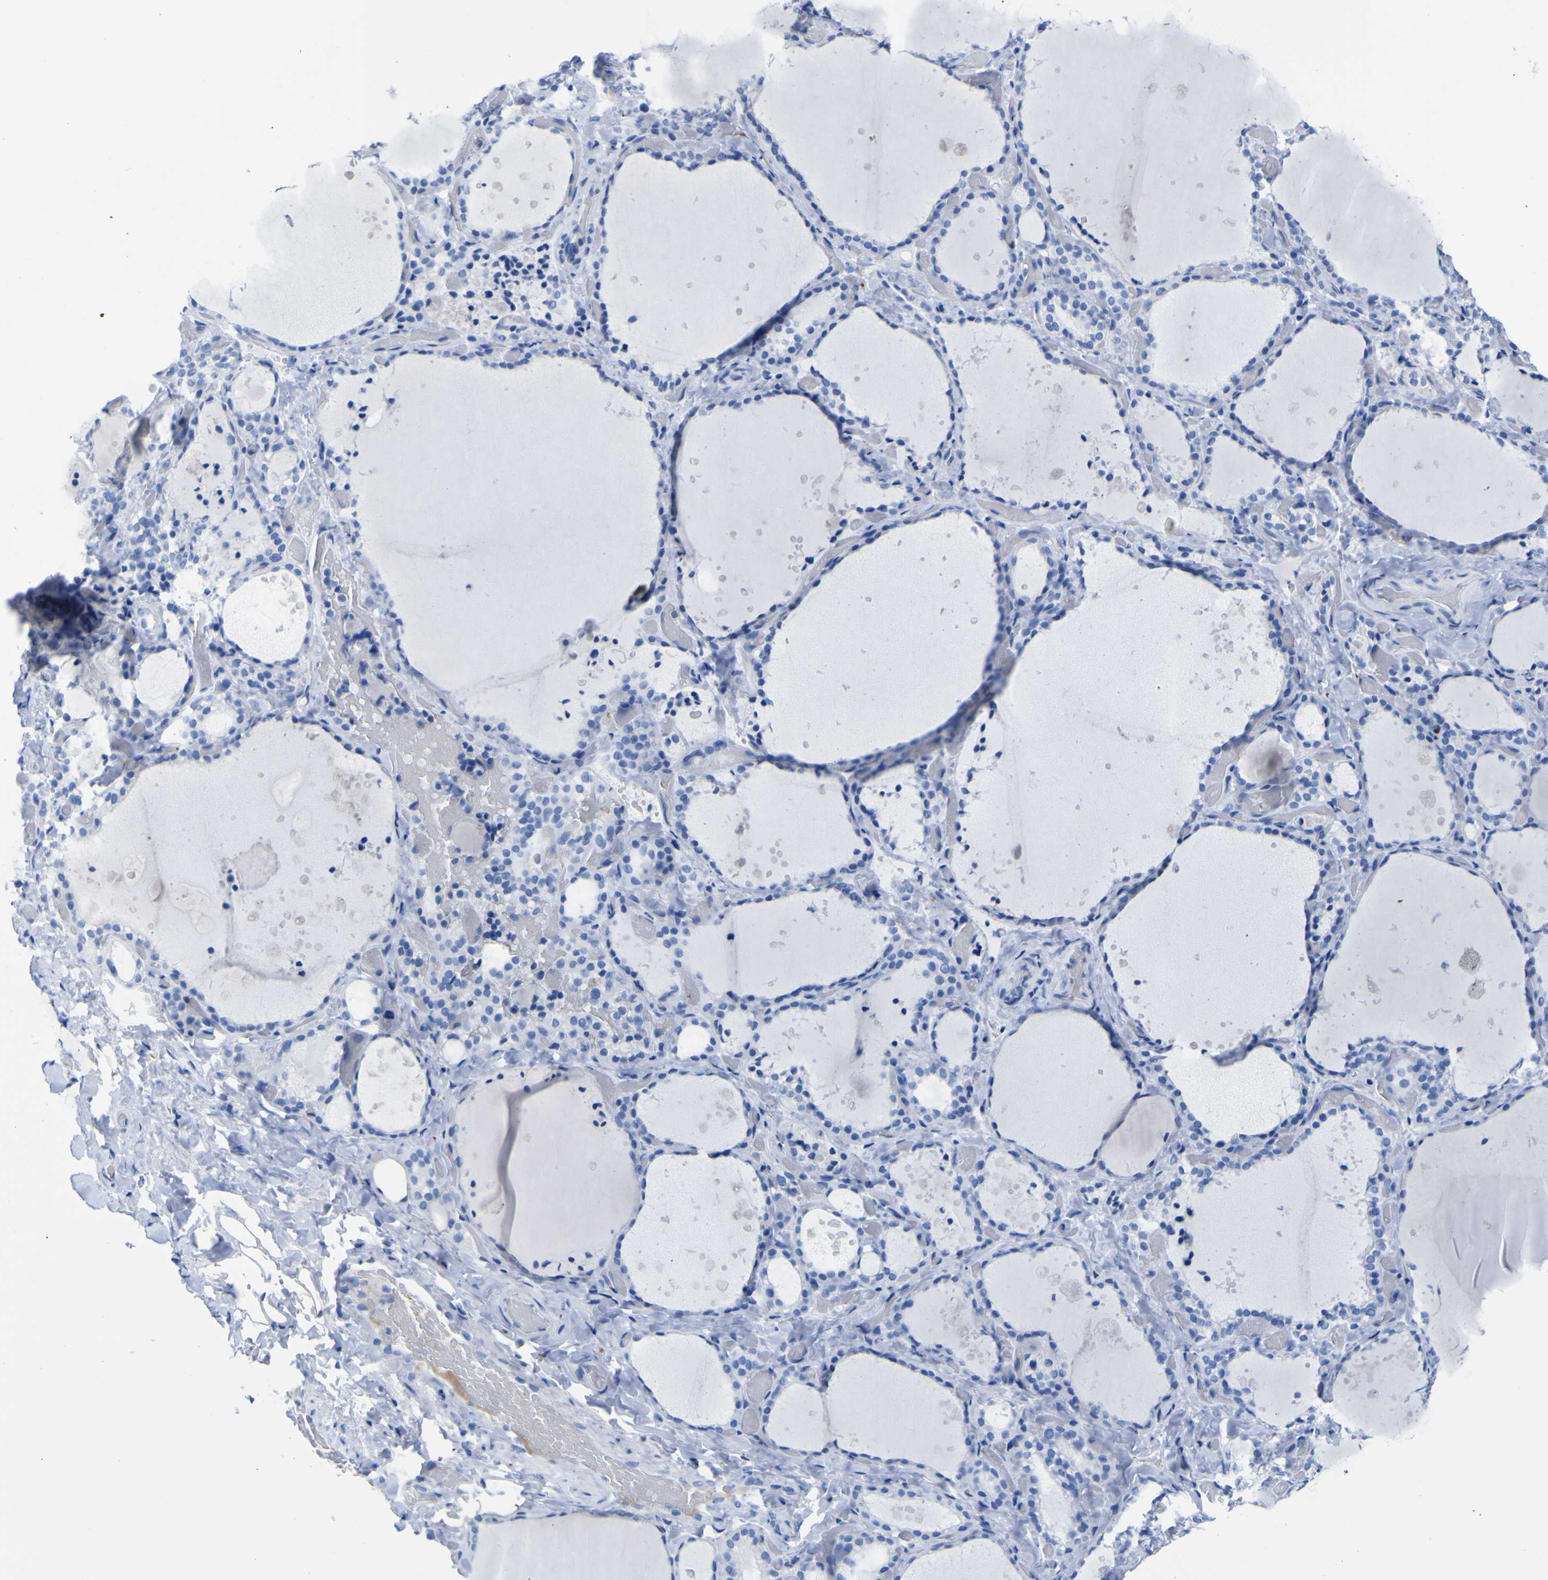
{"staining": {"intensity": "negative", "quantity": "none", "location": "none"}, "tissue": "thyroid gland", "cell_type": "Glandular cells", "image_type": "normal", "snomed": [{"axis": "morphology", "description": "Normal tissue, NOS"}, {"axis": "topography", "description": "Thyroid gland"}], "caption": "An immunohistochemistry (IHC) histopathology image of benign thyroid gland is shown. There is no staining in glandular cells of thyroid gland.", "gene": "DACH1", "patient": {"sex": "female", "age": 44}}